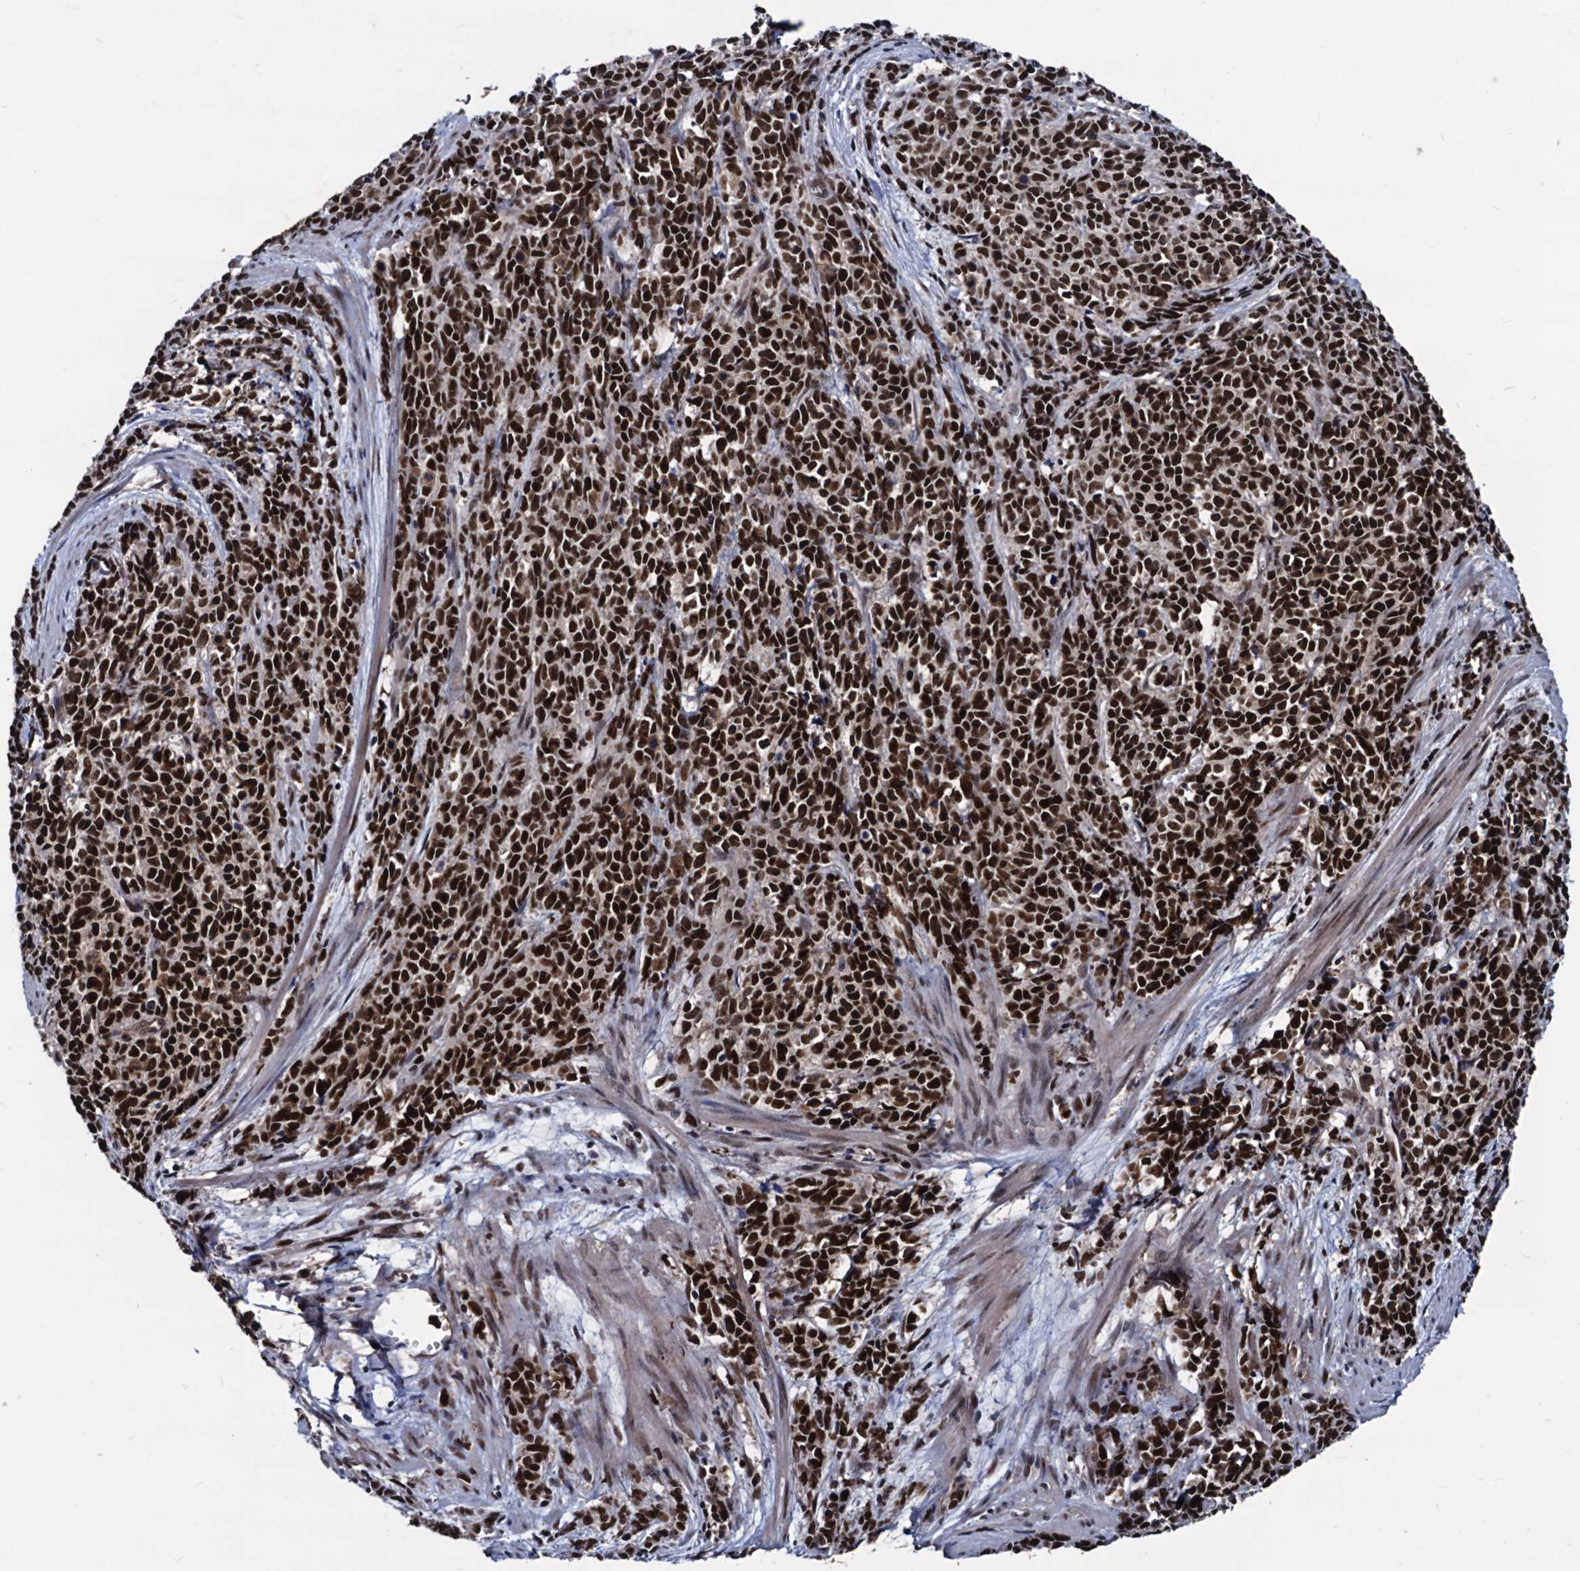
{"staining": {"intensity": "strong", "quantity": ">75%", "location": "nuclear"}, "tissue": "cervical cancer", "cell_type": "Tumor cells", "image_type": "cancer", "snomed": [{"axis": "morphology", "description": "Squamous cell carcinoma, NOS"}, {"axis": "topography", "description": "Cervix"}], "caption": "Cervical squamous cell carcinoma stained with immunohistochemistry (IHC) reveals strong nuclear staining in approximately >75% of tumor cells.", "gene": "GALNT11", "patient": {"sex": "female", "age": 60}}